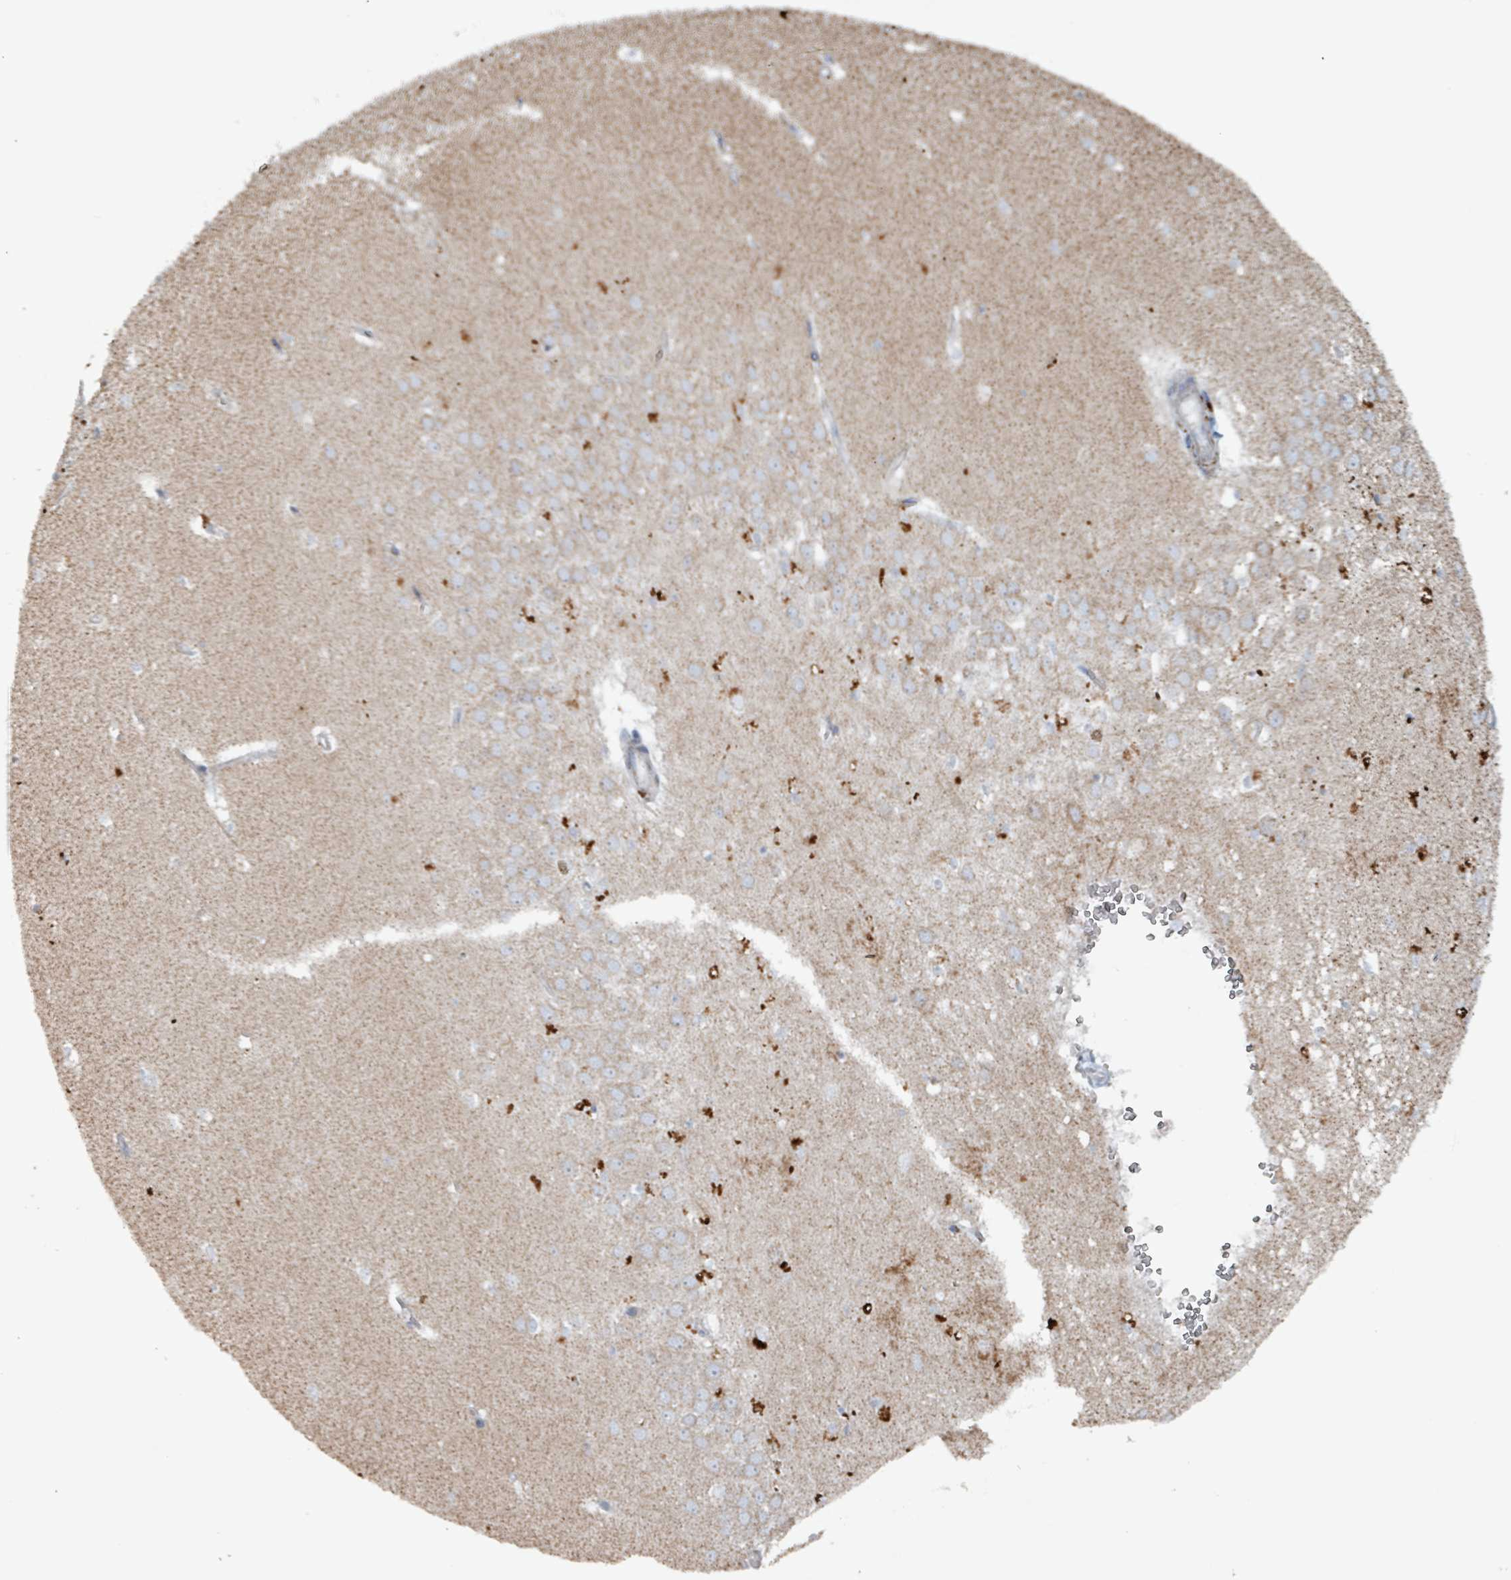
{"staining": {"intensity": "weak", "quantity": "<25%", "location": "cytoplasmic/membranous"}, "tissue": "hippocampus", "cell_type": "Glial cells", "image_type": "normal", "snomed": [{"axis": "morphology", "description": "Normal tissue, NOS"}, {"axis": "topography", "description": "Hippocampus"}], "caption": "Micrograph shows no significant protein staining in glial cells of benign hippocampus.", "gene": "ABHD18", "patient": {"sex": "female", "age": 64}}